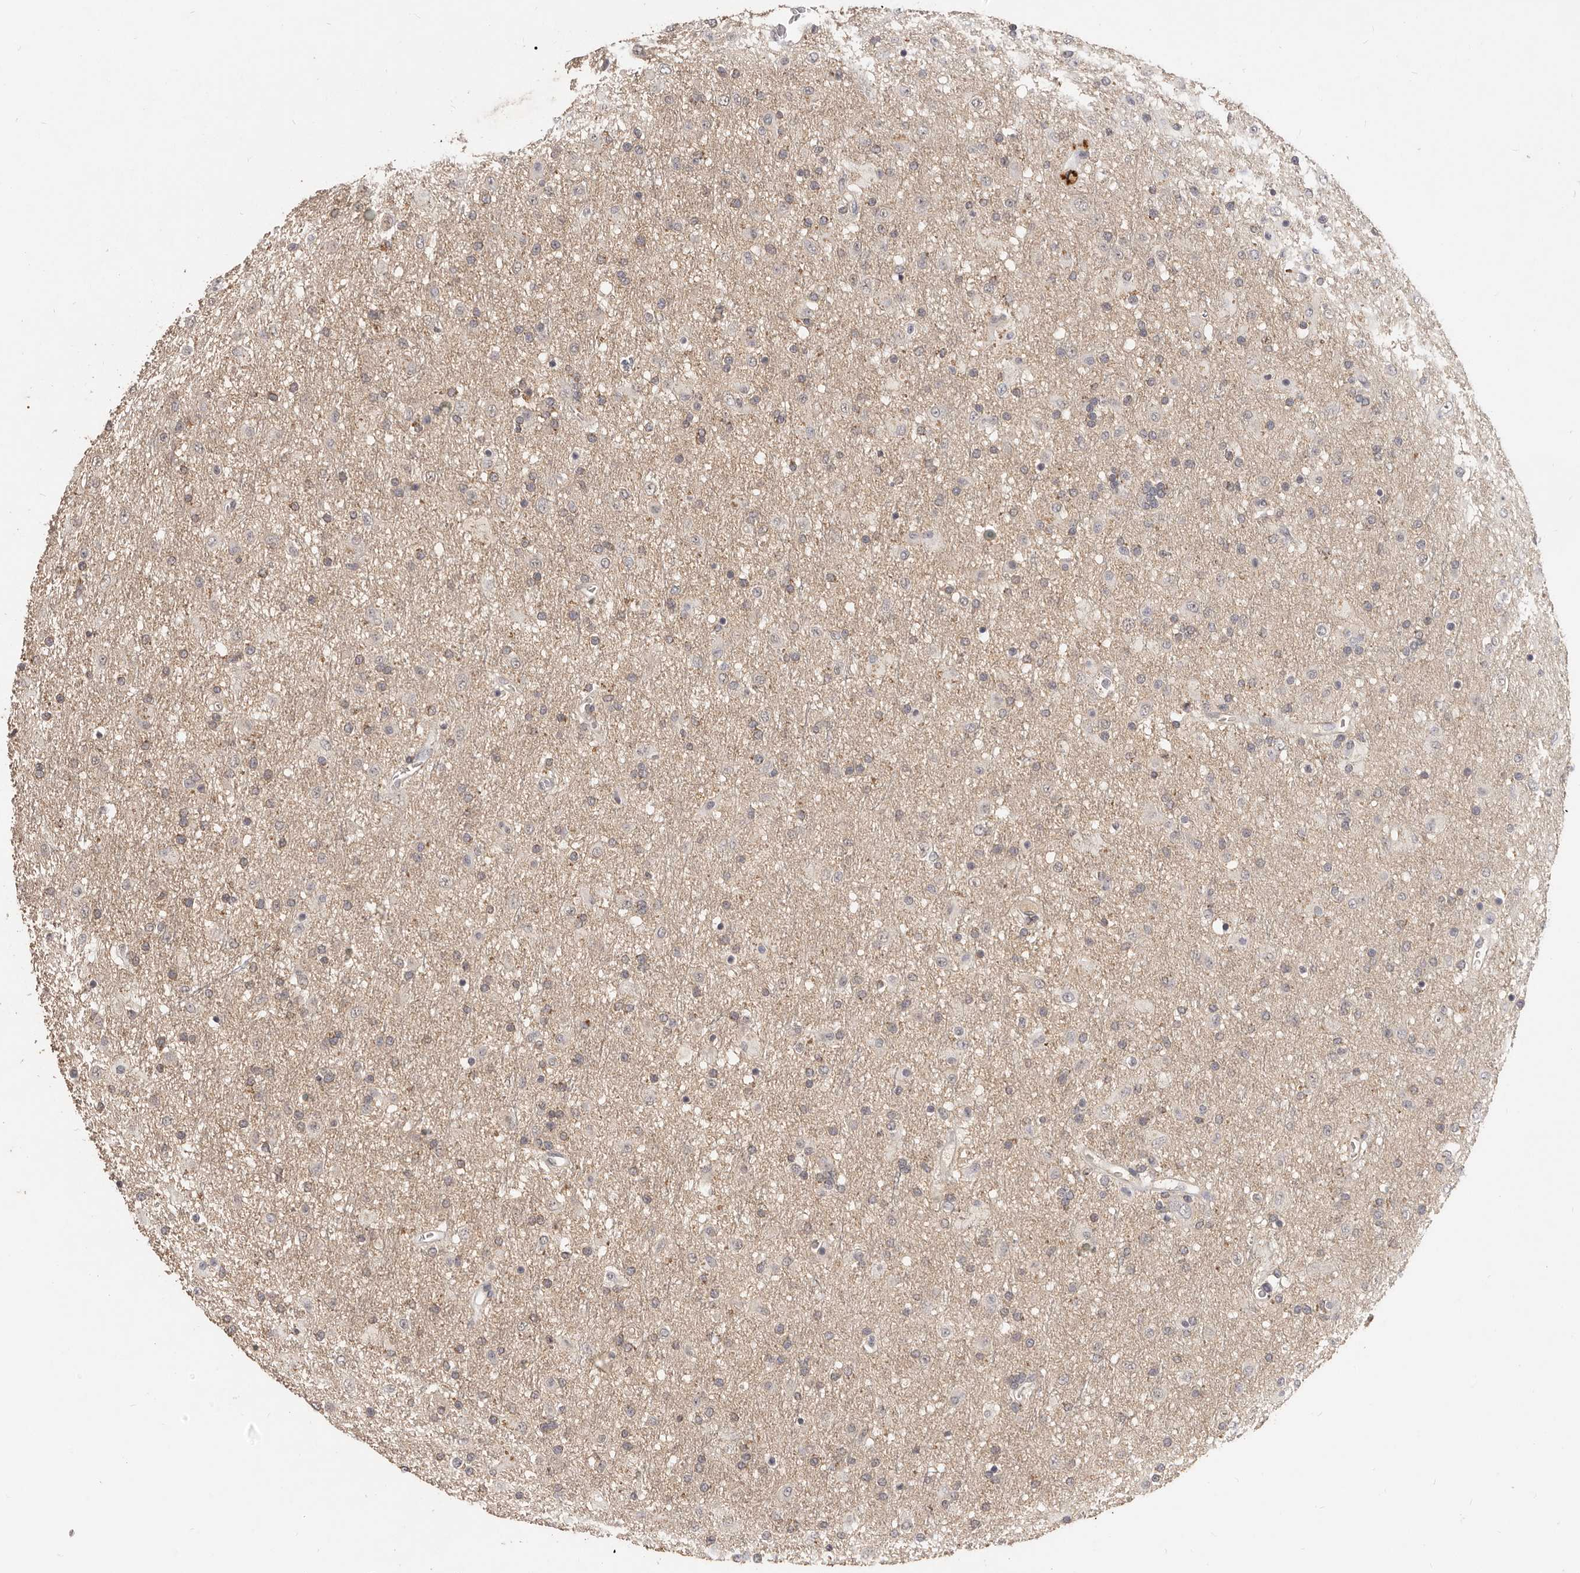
{"staining": {"intensity": "weak", "quantity": "25%-75%", "location": "cytoplasmic/membranous"}, "tissue": "glioma", "cell_type": "Tumor cells", "image_type": "cancer", "snomed": [{"axis": "morphology", "description": "Glioma, malignant, Low grade"}, {"axis": "topography", "description": "Brain"}], "caption": "Glioma stained for a protein (brown) exhibits weak cytoplasmic/membranous positive staining in about 25%-75% of tumor cells.", "gene": "TSPAN13", "patient": {"sex": "male", "age": 65}}